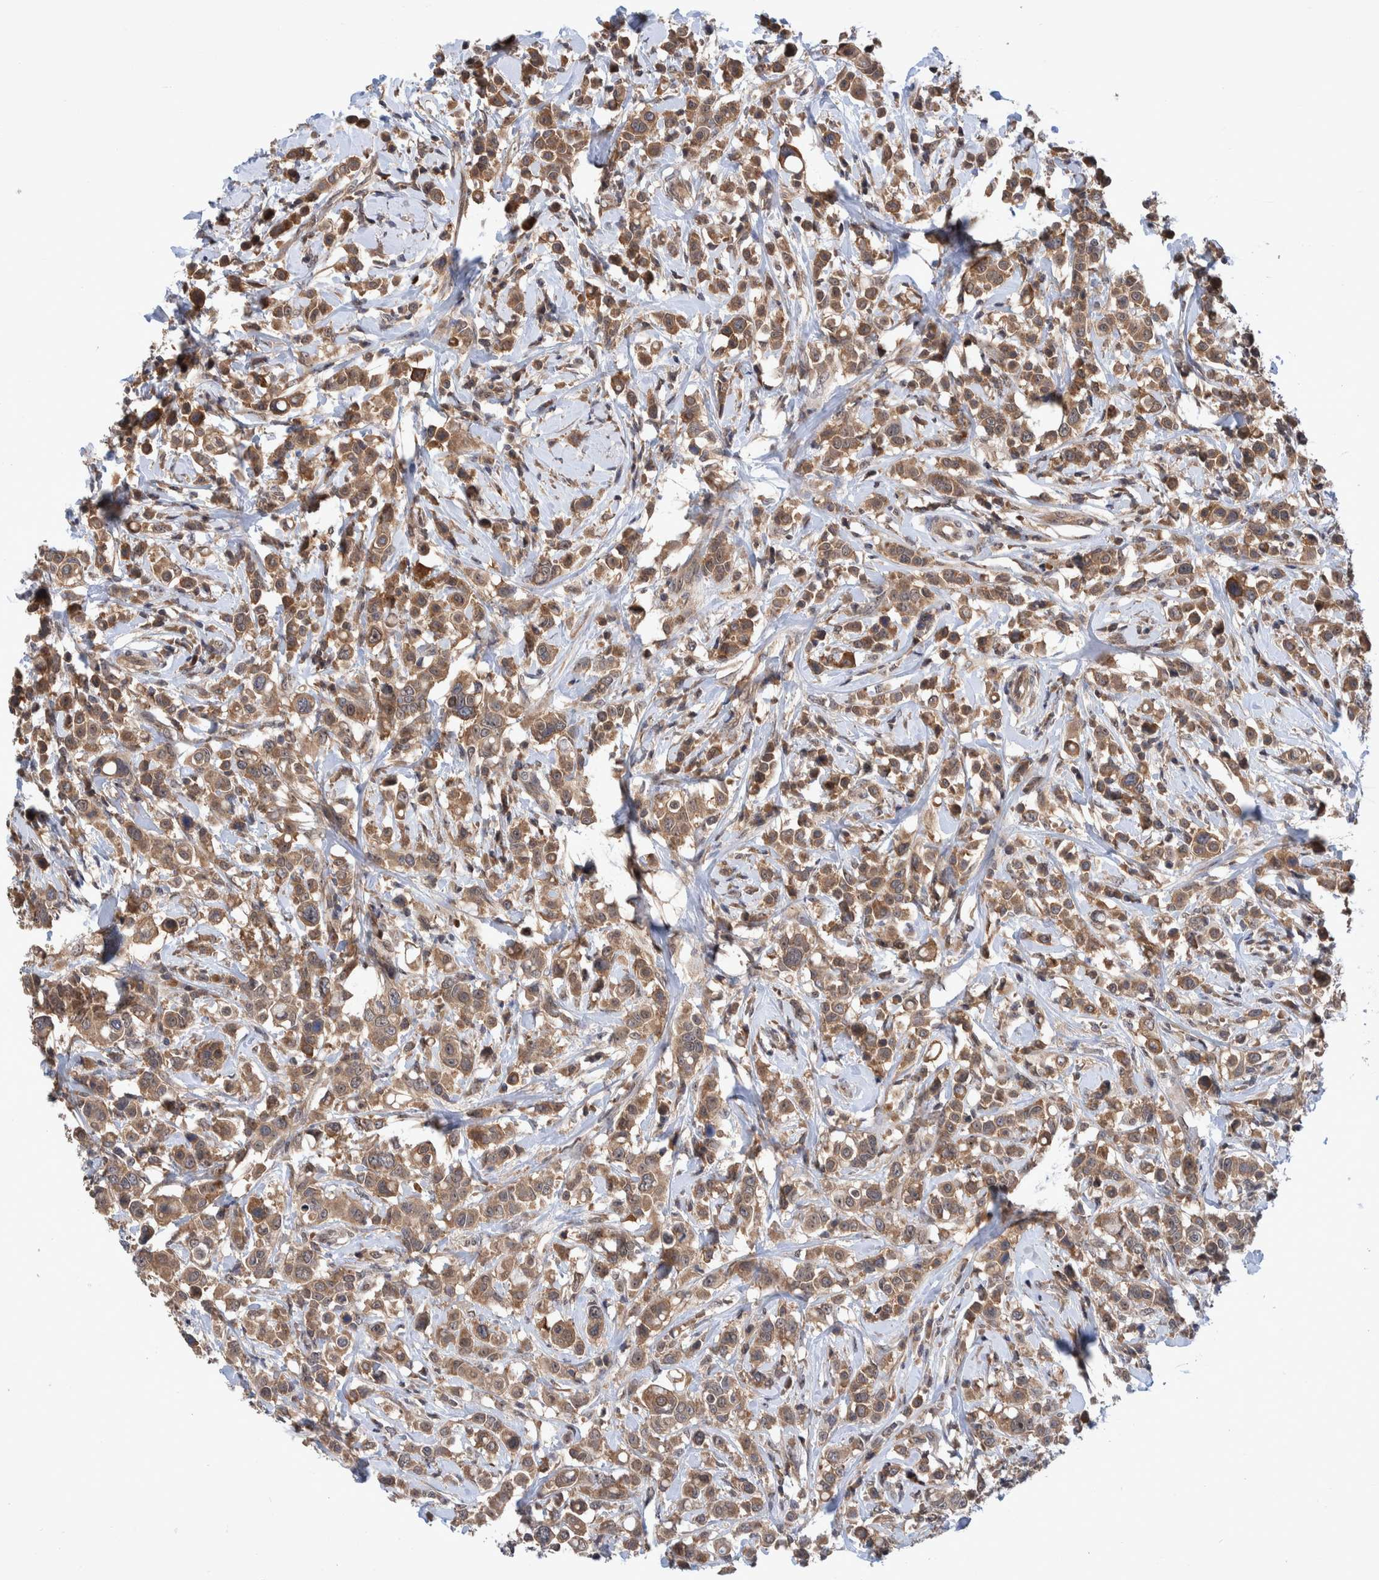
{"staining": {"intensity": "moderate", "quantity": ">75%", "location": "cytoplasmic/membranous"}, "tissue": "breast cancer", "cell_type": "Tumor cells", "image_type": "cancer", "snomed": [{"axis": "morphology", "description": "Duct carcinoma"}, {"axis": "topography", "description": "Breast"}], "caption": "Human breast cancer stained for a protein (brown) displays moderate cytoplasmic/membranous positive positivity in about >75% of tumor cells.", "gene": "PLPBP", "patient": {"sex": "female", "age": 27}}